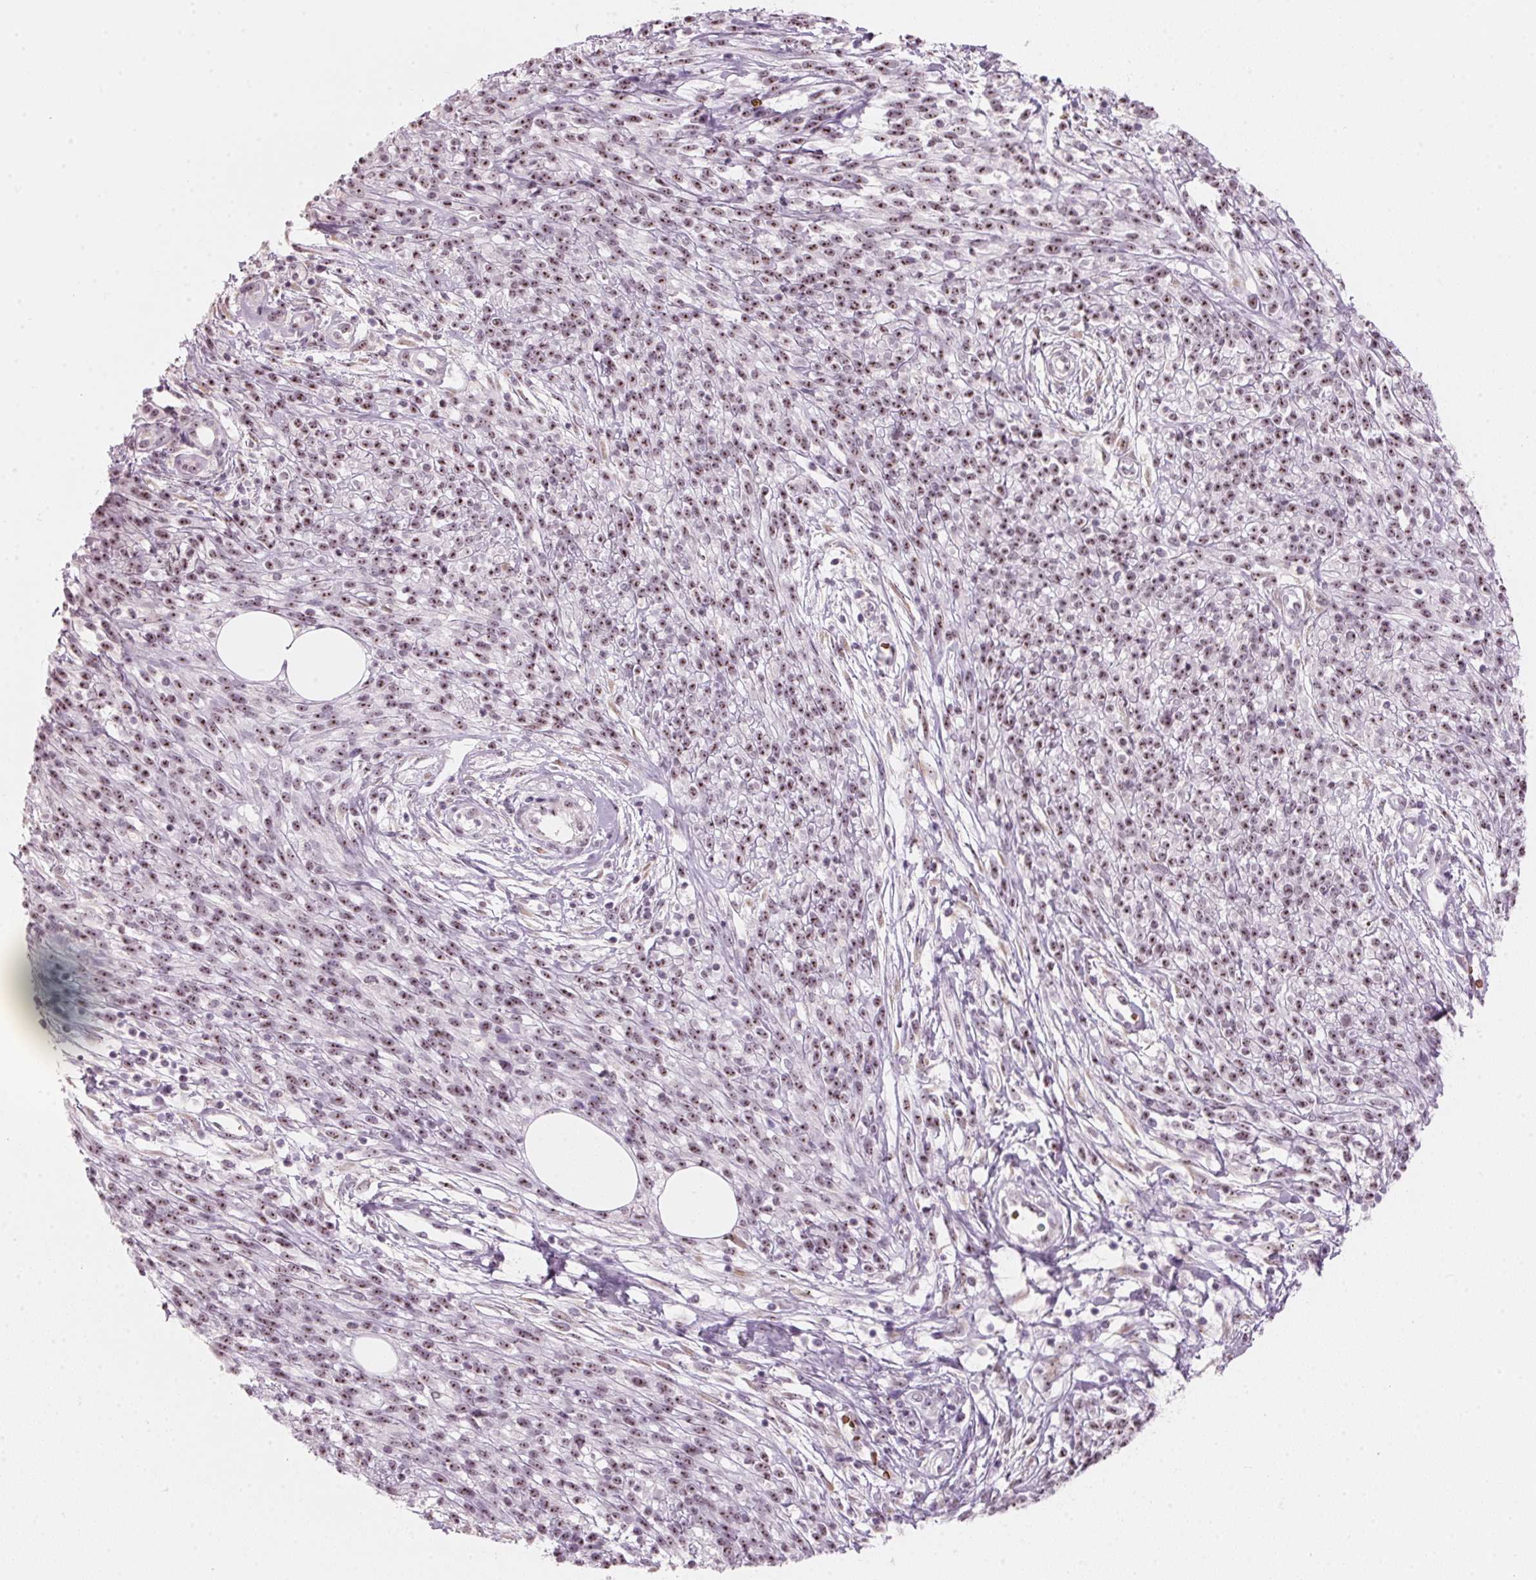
{"staining": {"intensity": "moderate", "quantity": ">75%", "location": "nuclear"}, "tissue": "melanoma", "cell_type": "Tumor cells", "image_type": "cancer", "snomed": [{"axis": "morphology", "description": "Malignant melanoma, NOS"}, {"axis": "topography", "description": "Skin"}, {"axis": "topography", "description": "Skin of trunk"}], "caption": "Immunohistochemical staining of malignant melanoma exhibits medium levels of moderate nuclear staining in approximately >75% of tumor cells.", "gene": "DNTTIP2", "patient": {"sex": "male", "age": 74}}